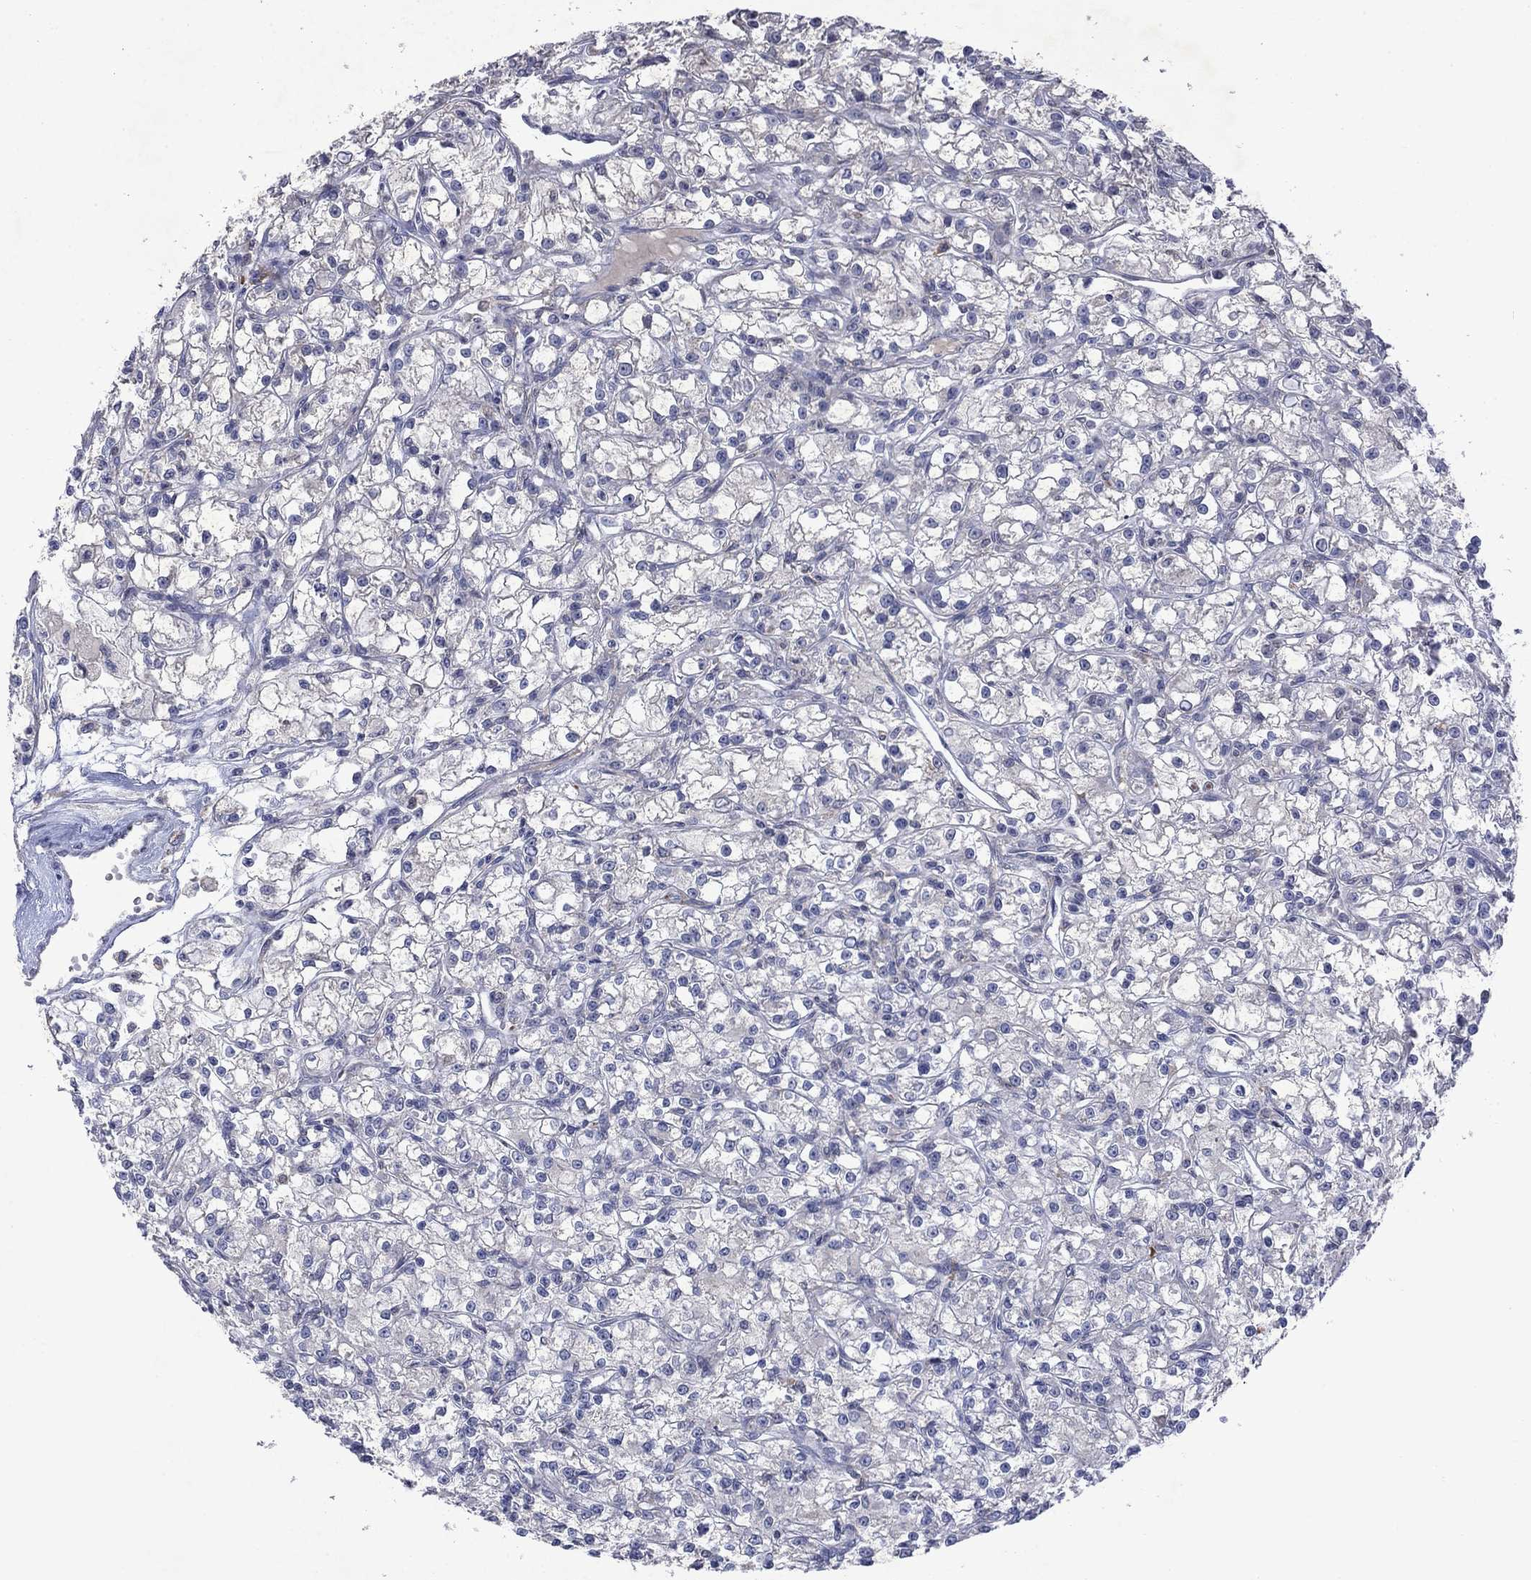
{"staining": {"intensity": "negative", "quantity": "none", "location": "none"}, "tissue": "renal cancer", "cell_type": "Tumor cells", "image_type": "cancer", "snomed": [{"axis": "morphology", "description": "Adenocarcinoma, NOS"}, {"axis": "topography", "description": "Kidney"}], "caption": "Tumor cells are negative for brown protein staining in renal adenocarcinoma.", "gene": "TMEM97", "patient": {"sex": "female", "age": 59}}